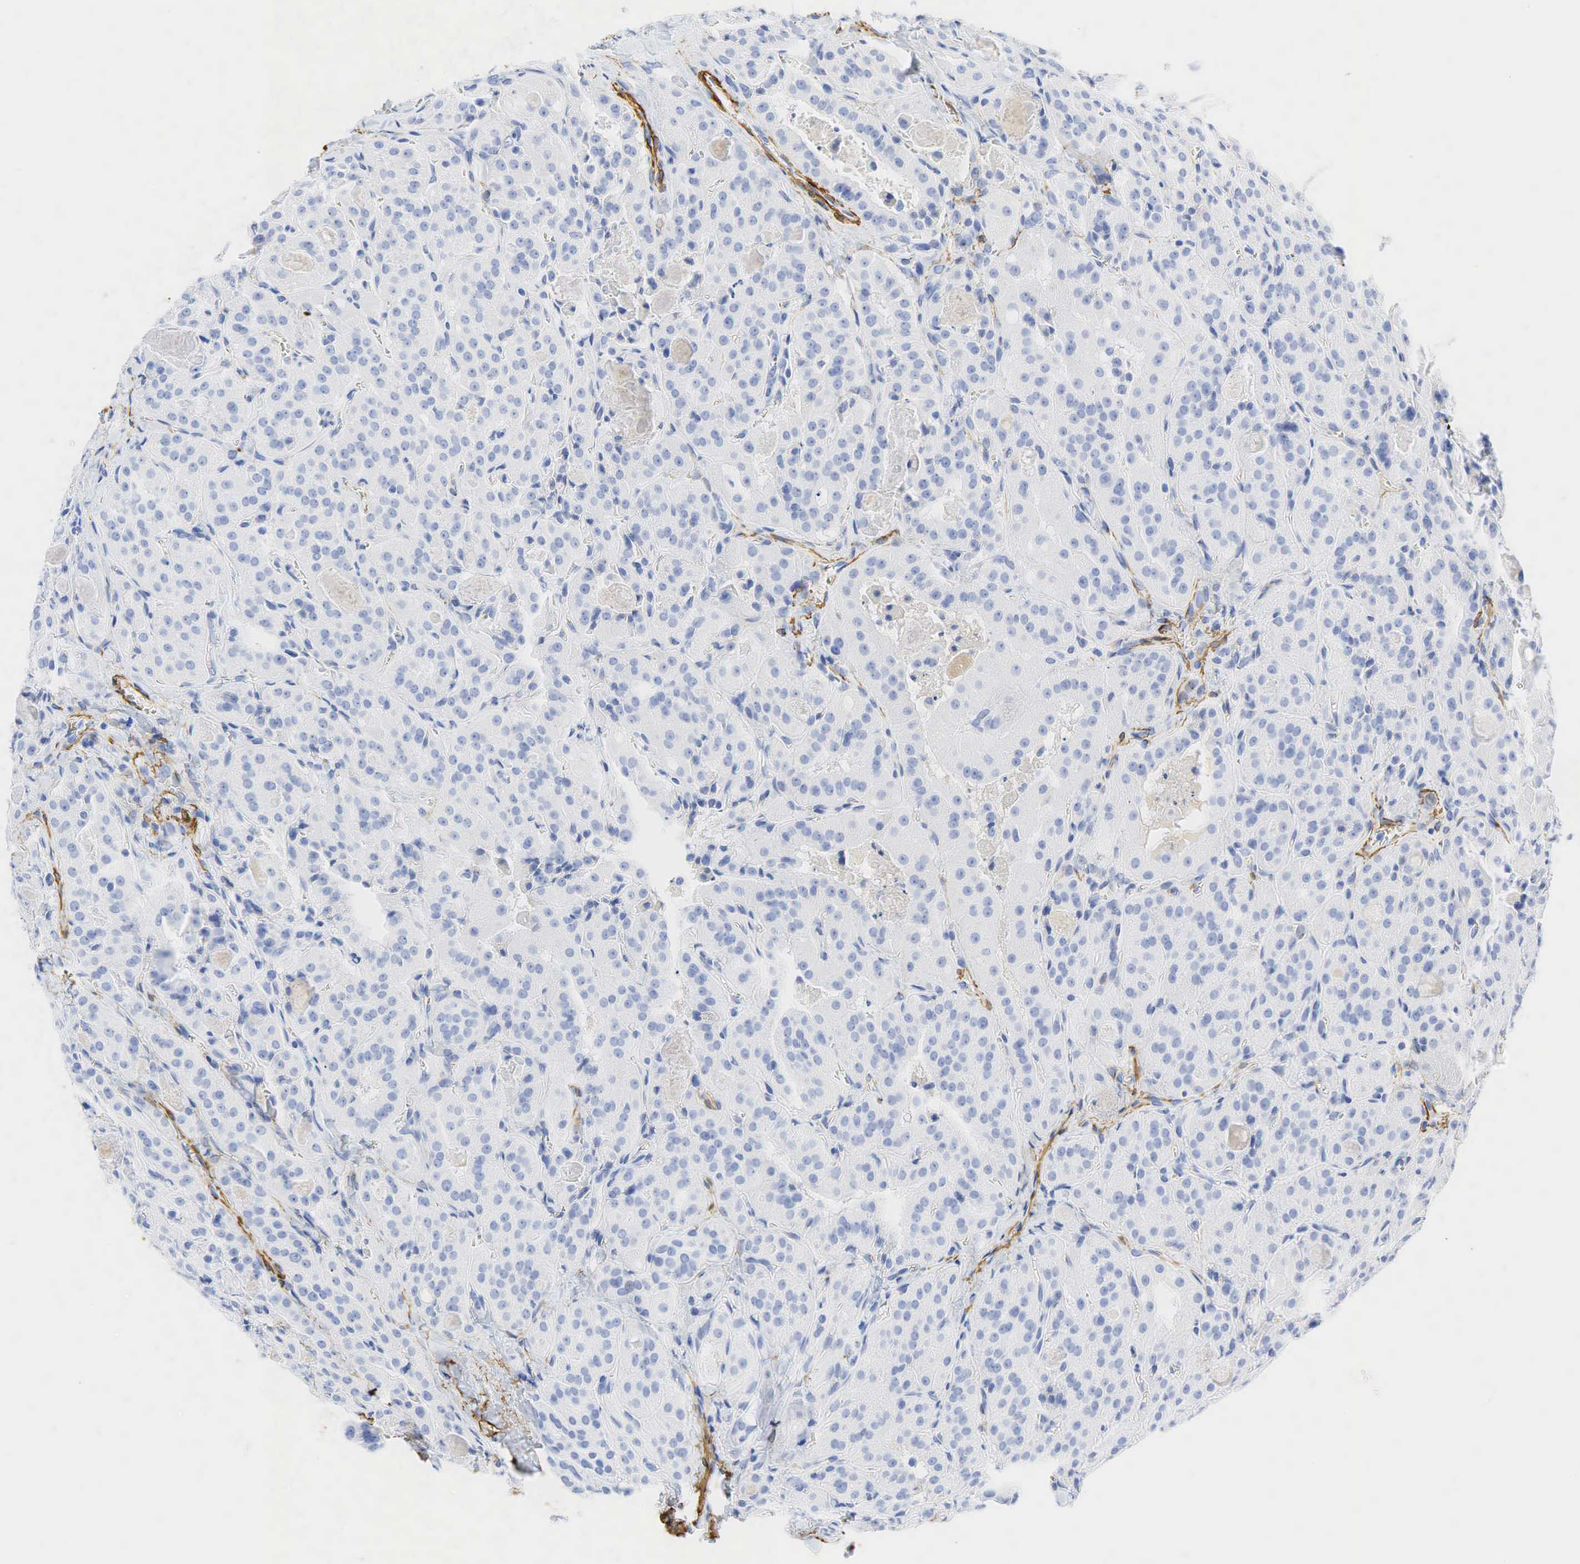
{"staining": {"intensity": "negative", "quantity": "none", "location": "none"}, "tissue": "thyroid cancer", "cell_type": "Tumor cells", "image_type": "cancer", "snomed": [{"axis": "morphology", "description": "Carcinoma, NOS"}, {"axis": "topography", "description": "Thyroid gland"}], "caption": "A high-resolution histopathology image shows IHC staining of thyroid cancer, which displays no significant positivity in tumor cells.", "gene": "ACTA1", "patient": {"sex": "male", "age": 76}}